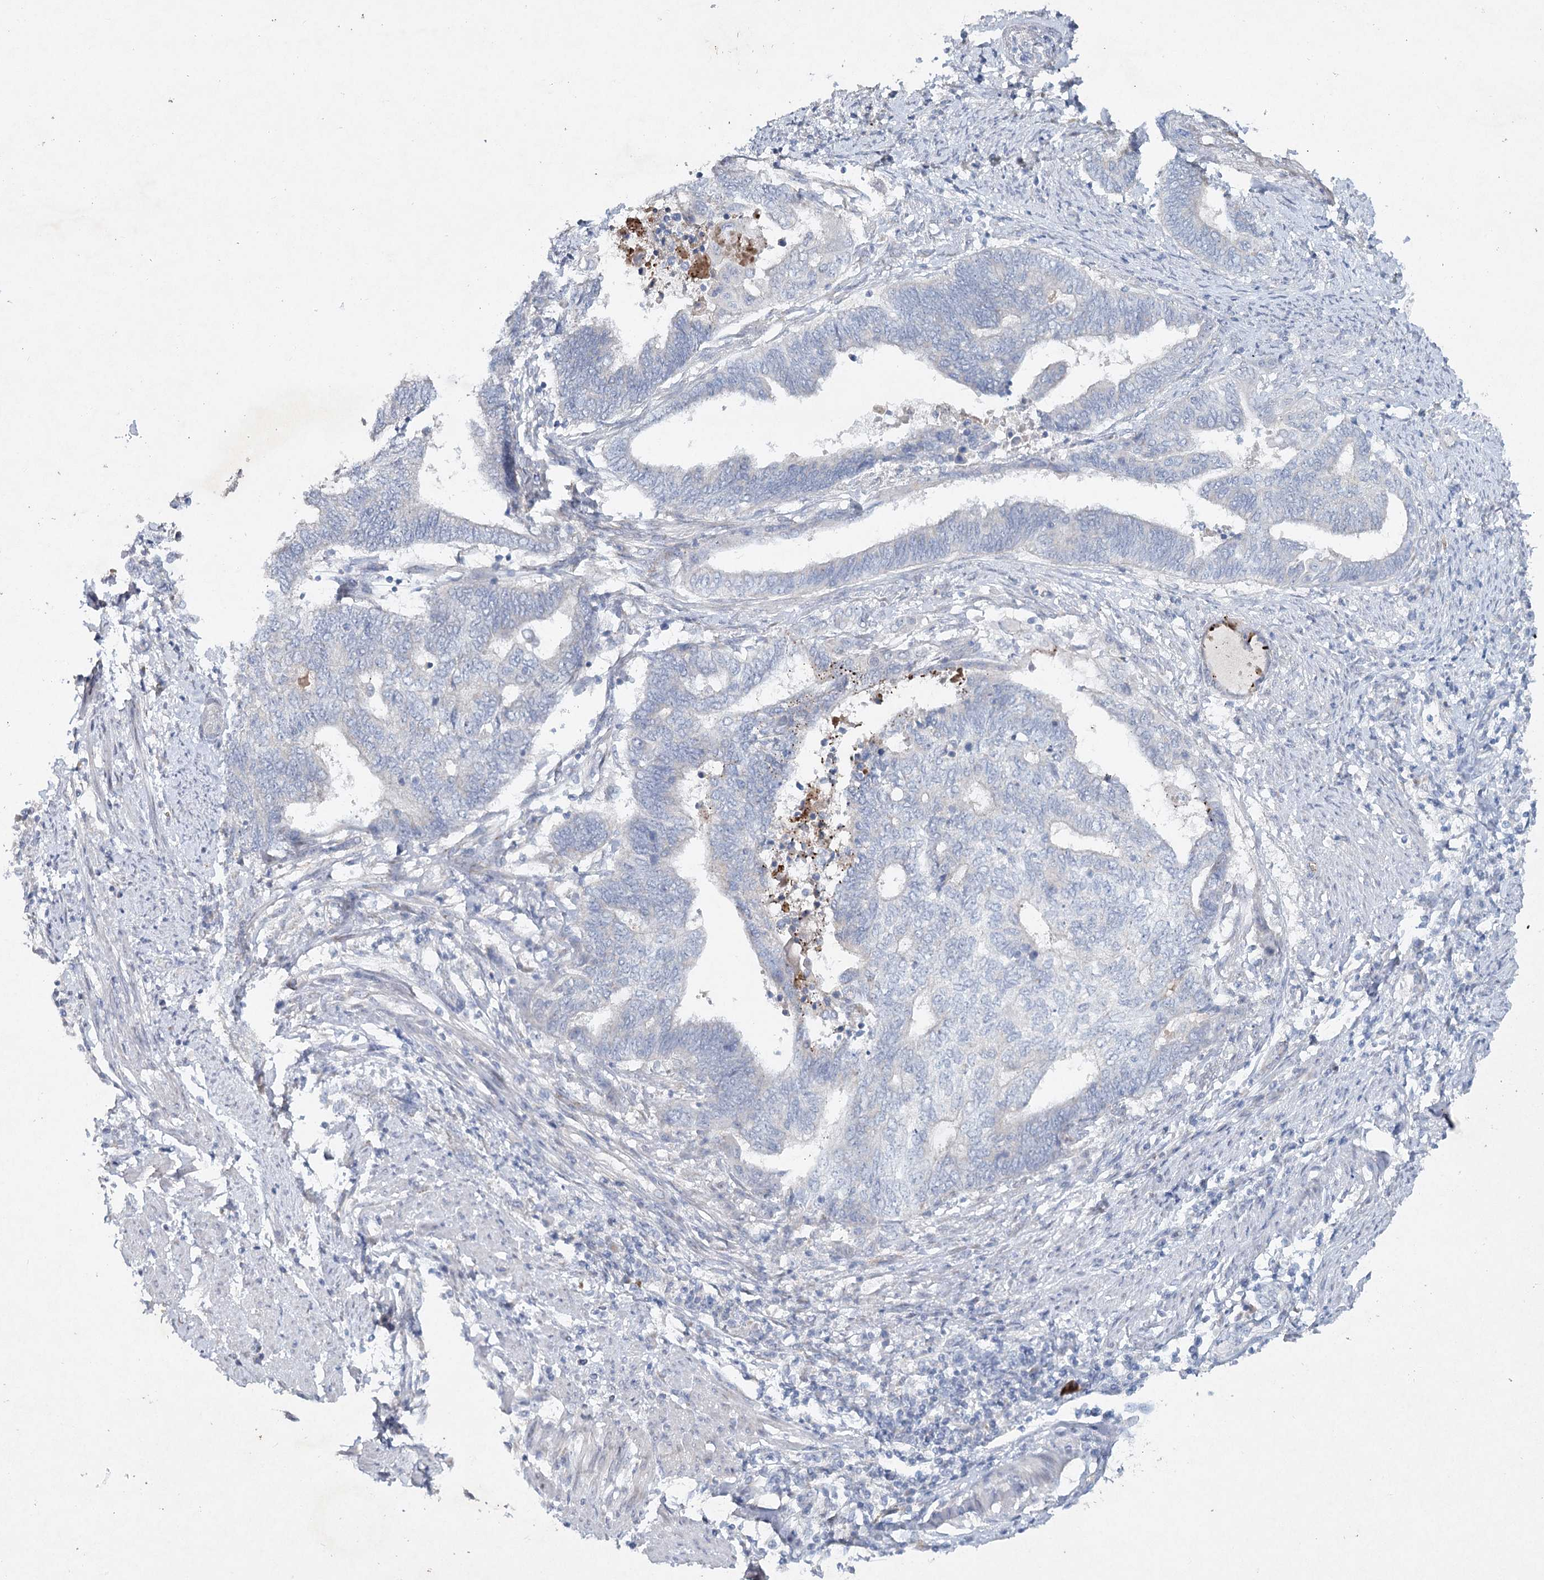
{"staining": {"intensity": "negative", "quantity": "none", "location": "none"}, "tissue": "endometrial cancer", "cell_type": "Tumor cells", "image_type": "cancer", "snomed": [{"axis": "morphology", "description": "Adenocarcinoma, NOS"}, {"axis": "topography", "description": "Uterus"}, {"axis": "topography", "description": "Endometrium"}], "caption": "The histopathology image demonstrates no staining of tumor cells in endometrial cancer (adenocarcinoma). The staining is performed using DAB (3,3'-diaminobenzidine) brown chromogen with nuclei counter-stained in using hematoxylin.", "gene": "RFX6", "patient": {"sex": "female", "age": 70}}